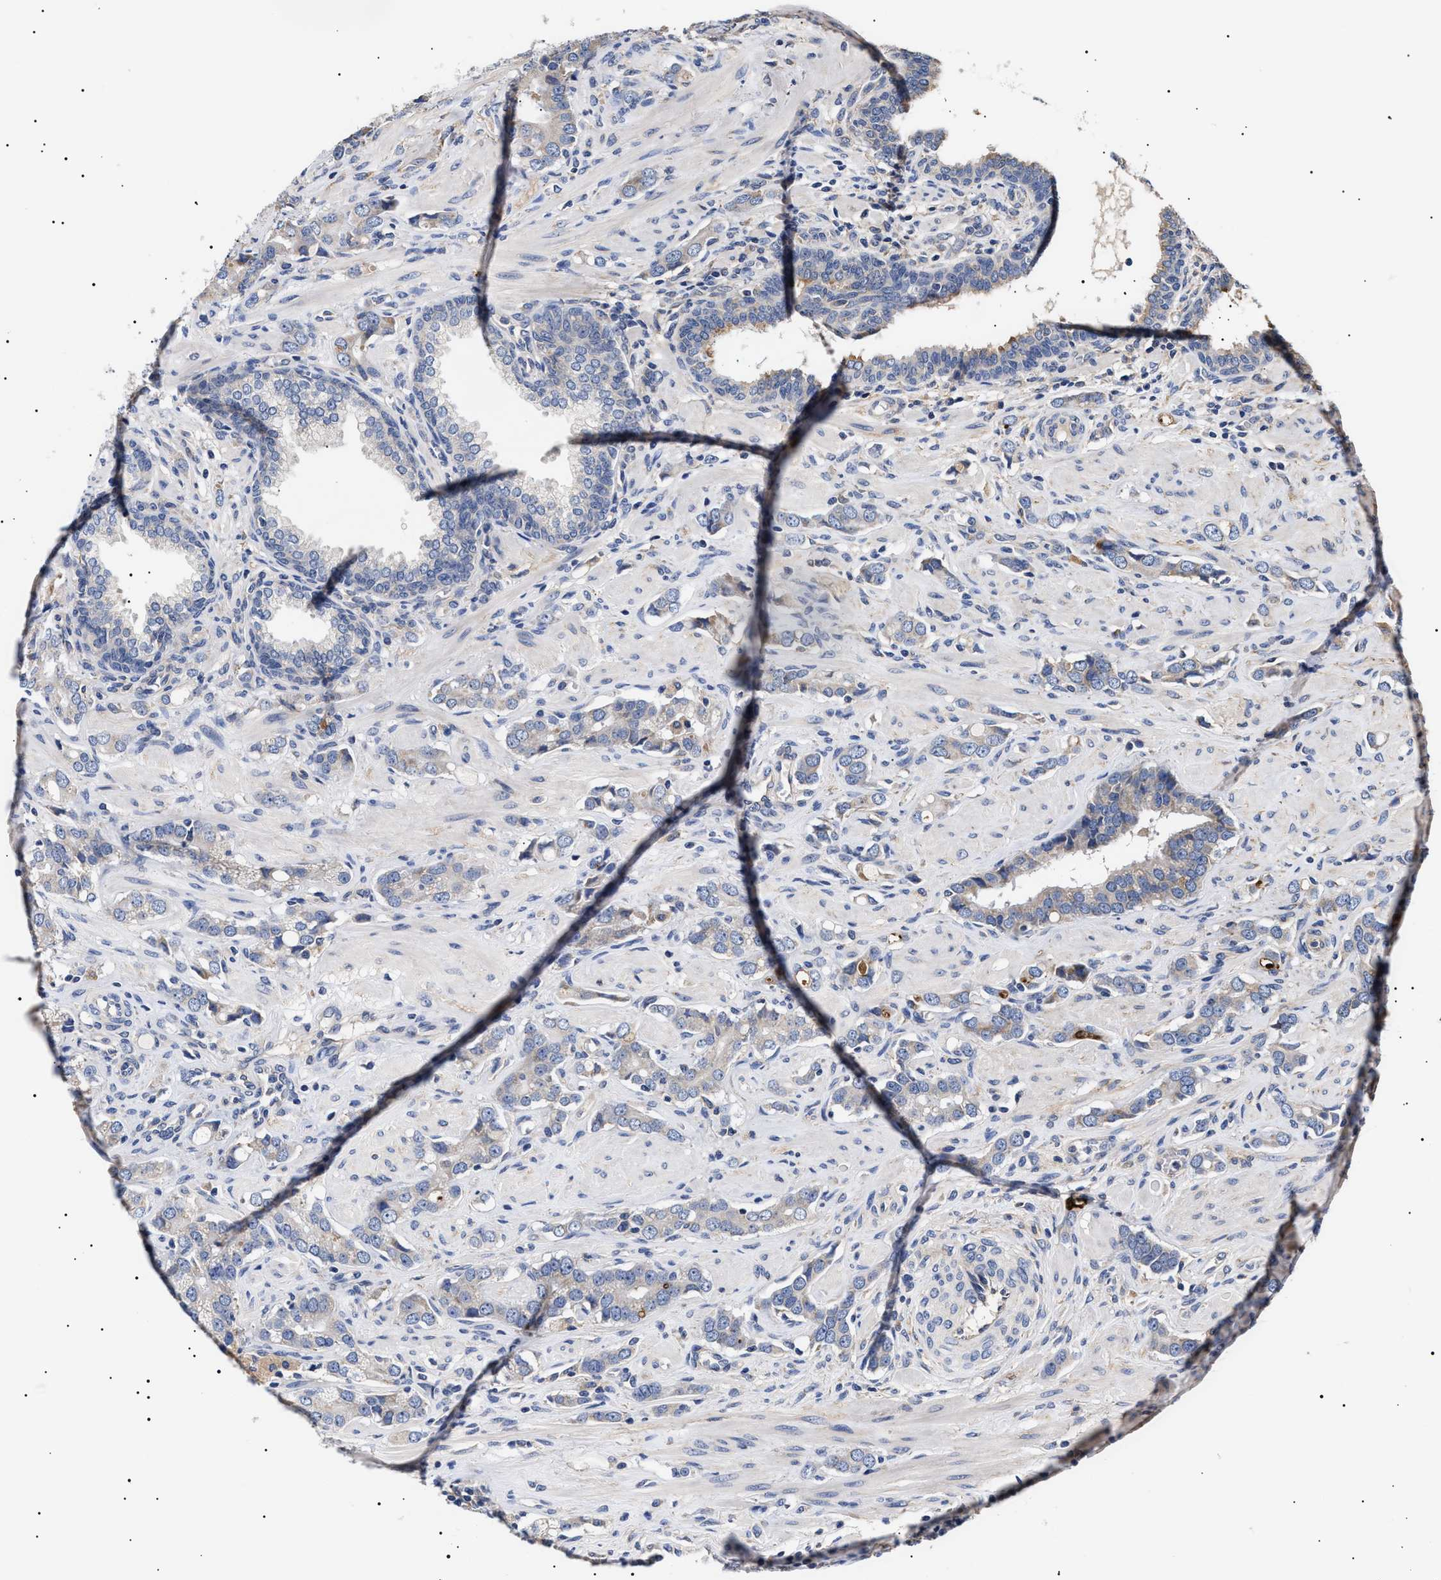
{"staining": {"intensity": "negative", "quantity": "none", "location": "none"}, "tissue": "prostate cancer", "cell_type": "Tumor cells", "image_type": "cancer", "snomed": [{"axis": "morphology", "description": "Adenocarcinoma, High grade"}, {"axis": "topography", "description": "Prostate"}], "caption": "DAB immunohistochemical staining of high-grade adenocarcinoma (prostate) displays no significant staining in tumor cells. Brightfield microscopy of immunohistochemistry stained with DAB (brown) and hematoxylin (blue), captured at high magnification.", "gene": "KRBA1", "patient": {"sex": "male", "age": 52}}